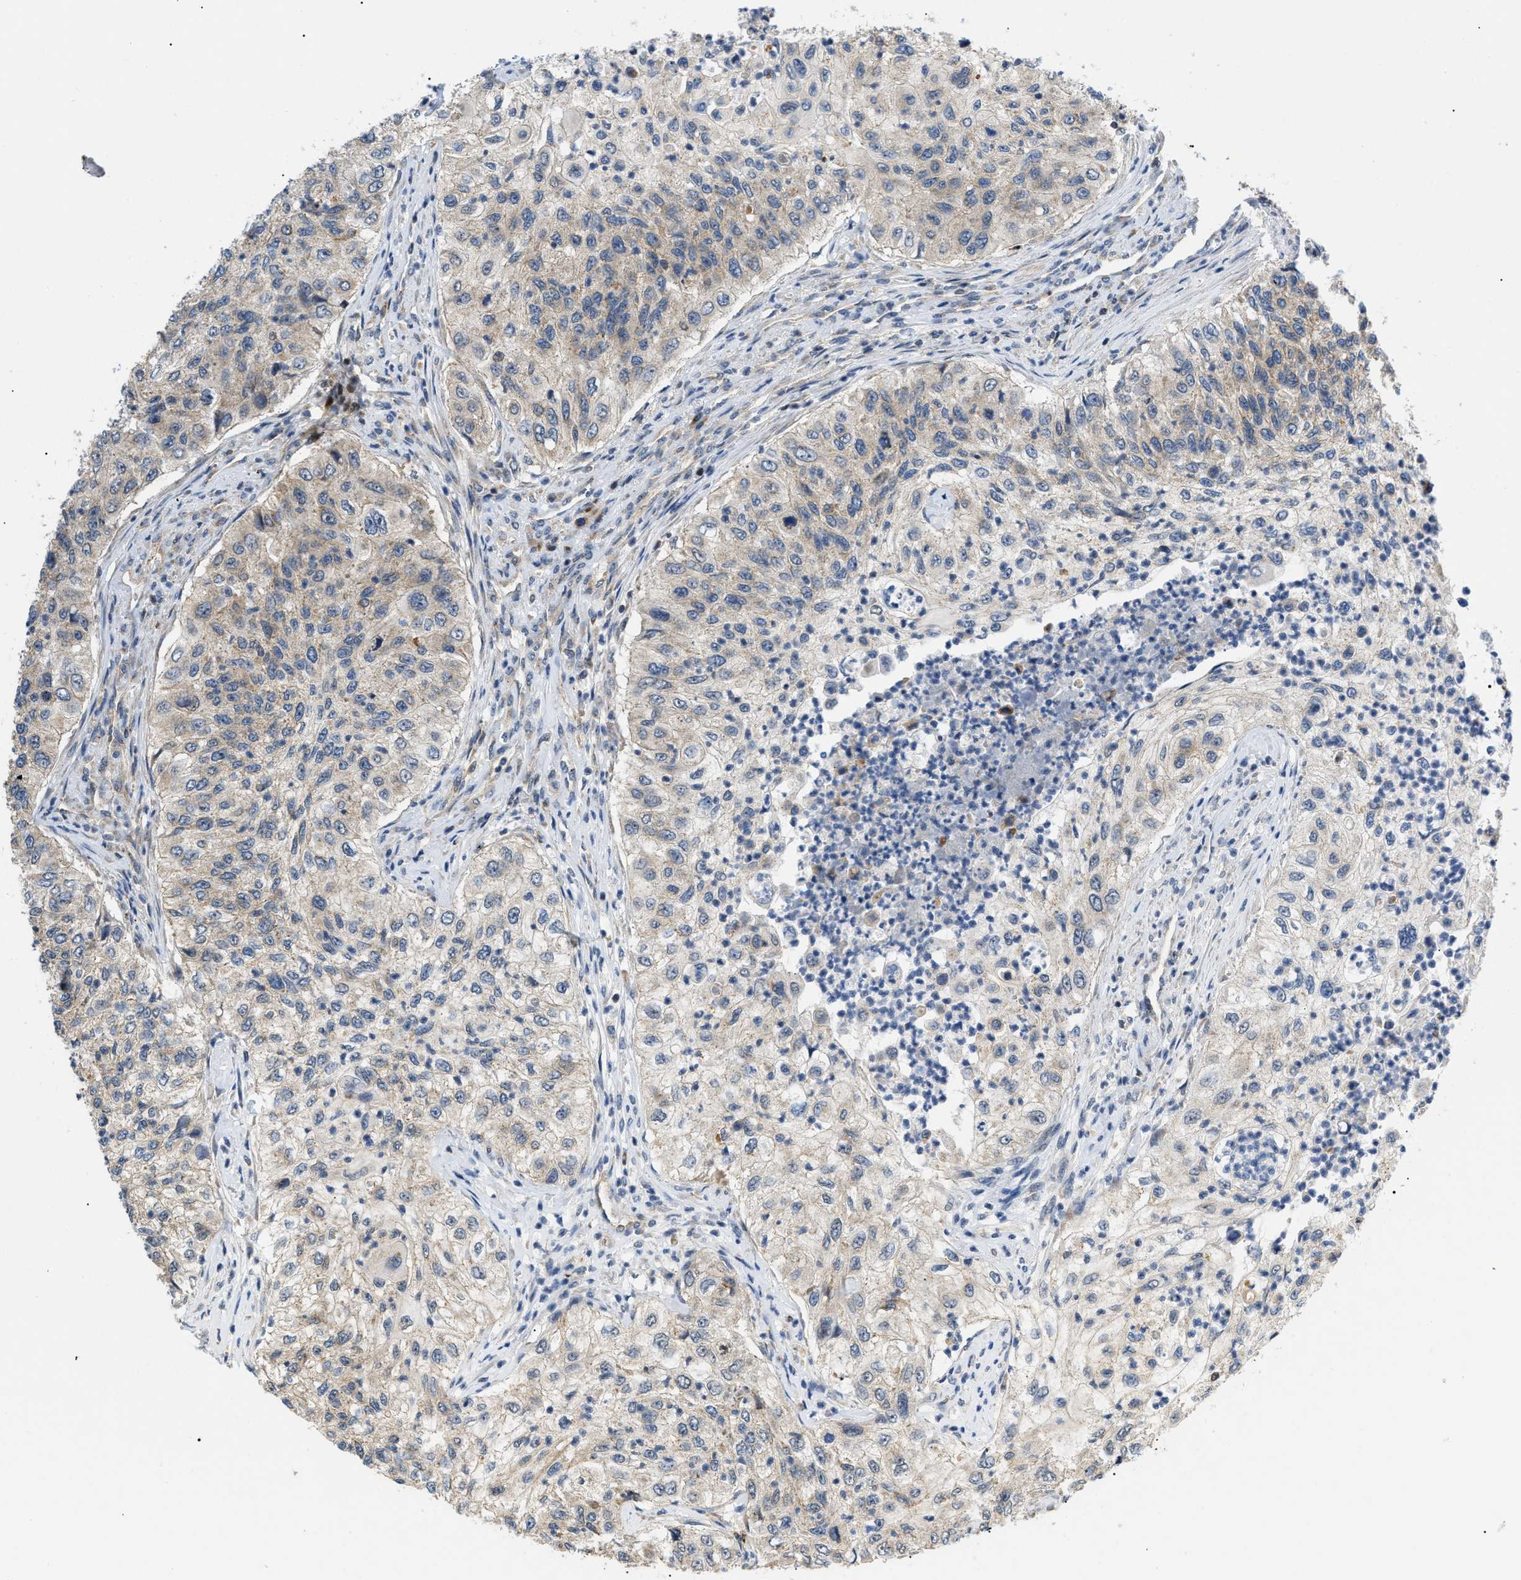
{"staining": {"intensity": "weak", "quantity": ">75%", "location": "cytoplasmic/membranous"}, "tissue": "urothelial cancer", "cell_type": "Tumor cells", "image_type": "cancer", "snomed": [{"axis": "morphology", "description": "Urothelial carcinoma, High grade"}, {"axis": "topography", "description": "Urinary bladder"}], "caption": "Immunohistochemistry of urothelial carcinoma (high-grade) displays low levels of weak cytoplasmic/membranous expression in about >75% of tumor cells. The protein is shown in brown color, while the nuclei are stained blue.", "gene": "ZBTB11", "patient": {"sex": "female", "age": 60}}